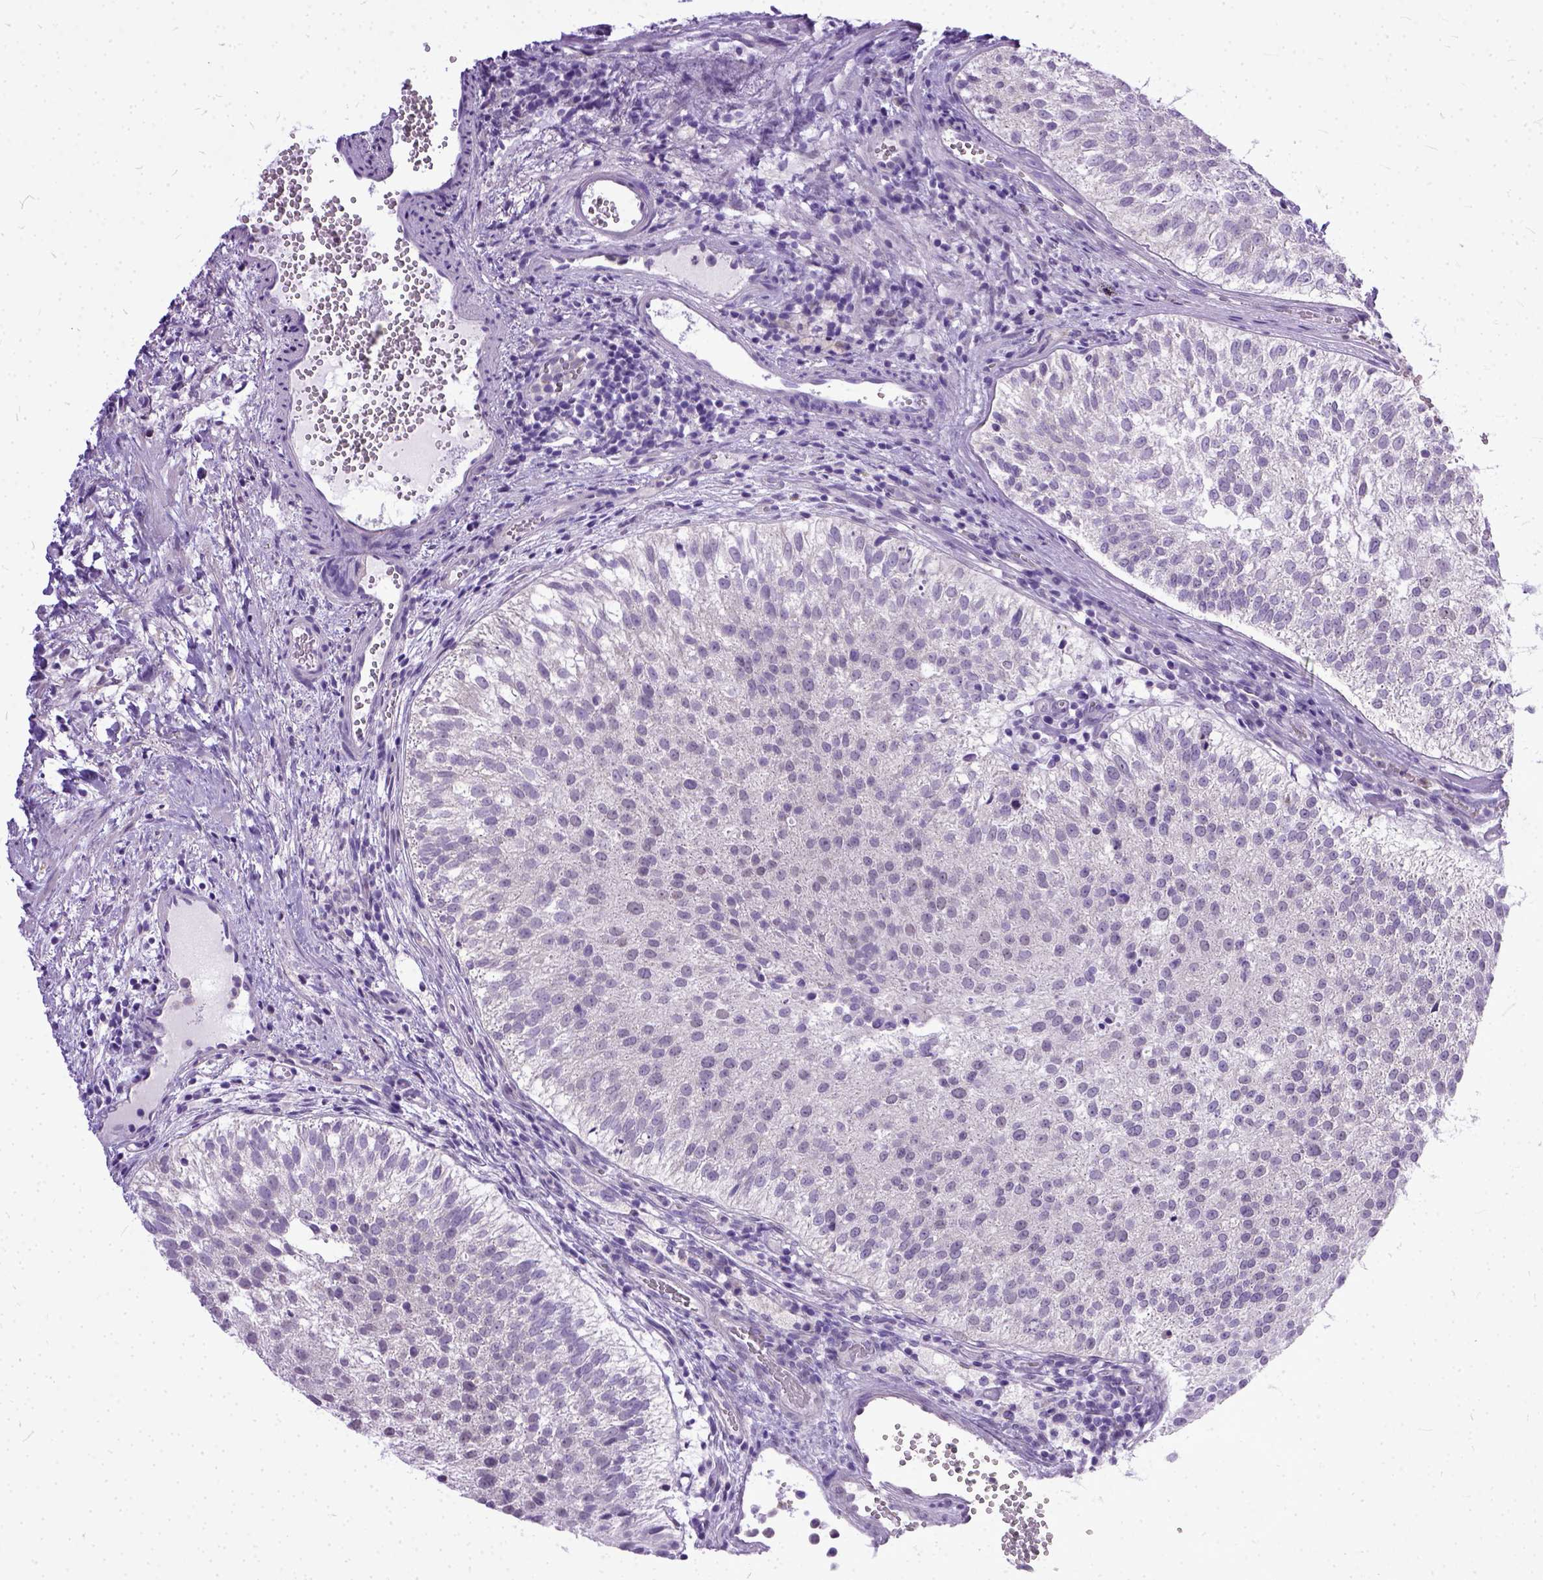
{"staining": {"intensity": "negative", "quantity": "none", "location": "none"}, "tissue": "urothelial cancer", "cell_type": "Tumor cells", "image_type": "cancer", "snomed": [{"axis": "morphology", "description": "Urothelial carcinoma, Low grade"}, {"axis": "topography", "description": "Urinary bladder"}], "caption": "Immunohistochemical staining of human urothelial carcinoma (low-grade) shows no significant staining in tumor cells.", "gene": "TCEAL7", "patient": {"sex": "female", "age": 87}}